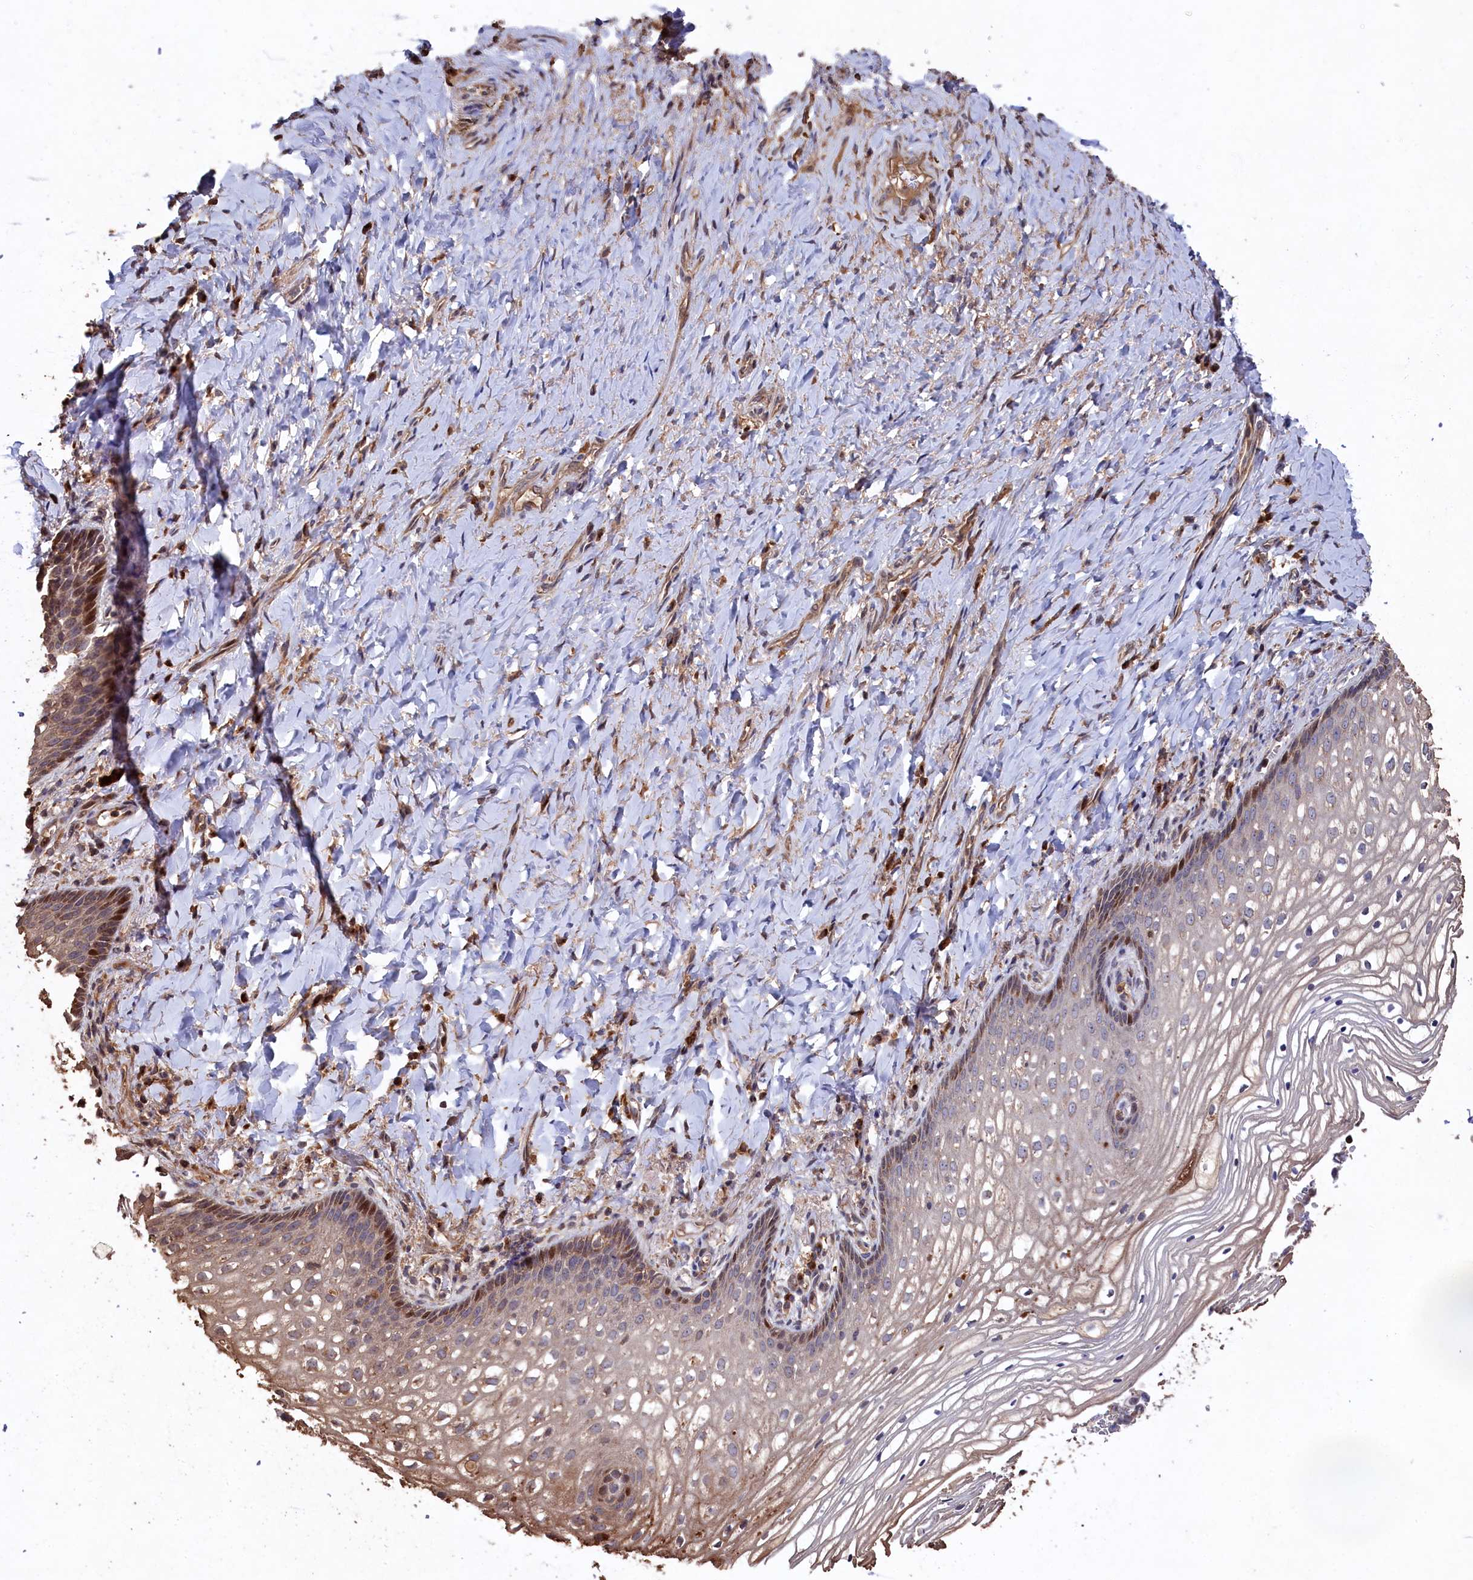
{"staining": {"intensity": "moderate", "quantity": "<25%", "location": "cytoplasmic/membranous,nuclear"}, "tissue": "vagina", "cell_type": "Squamous epithelial cells", "image_type": "normal", "snomed": [{"axis": "morphology", "description": "Normal tissue, NOS"}, {"axis": "topography", "description": "Vagina"}], "caption": "Squamous epithelial cells demonstrate low levels of moderate cytoplasmic/membranous,nuclear expression in about <25% of cells in normal human vagina. (DAB = brown stain, brightfield microscopy at high magnification).", "gene": "NAA60", "patient": {"sex": "female", "age": 60}}